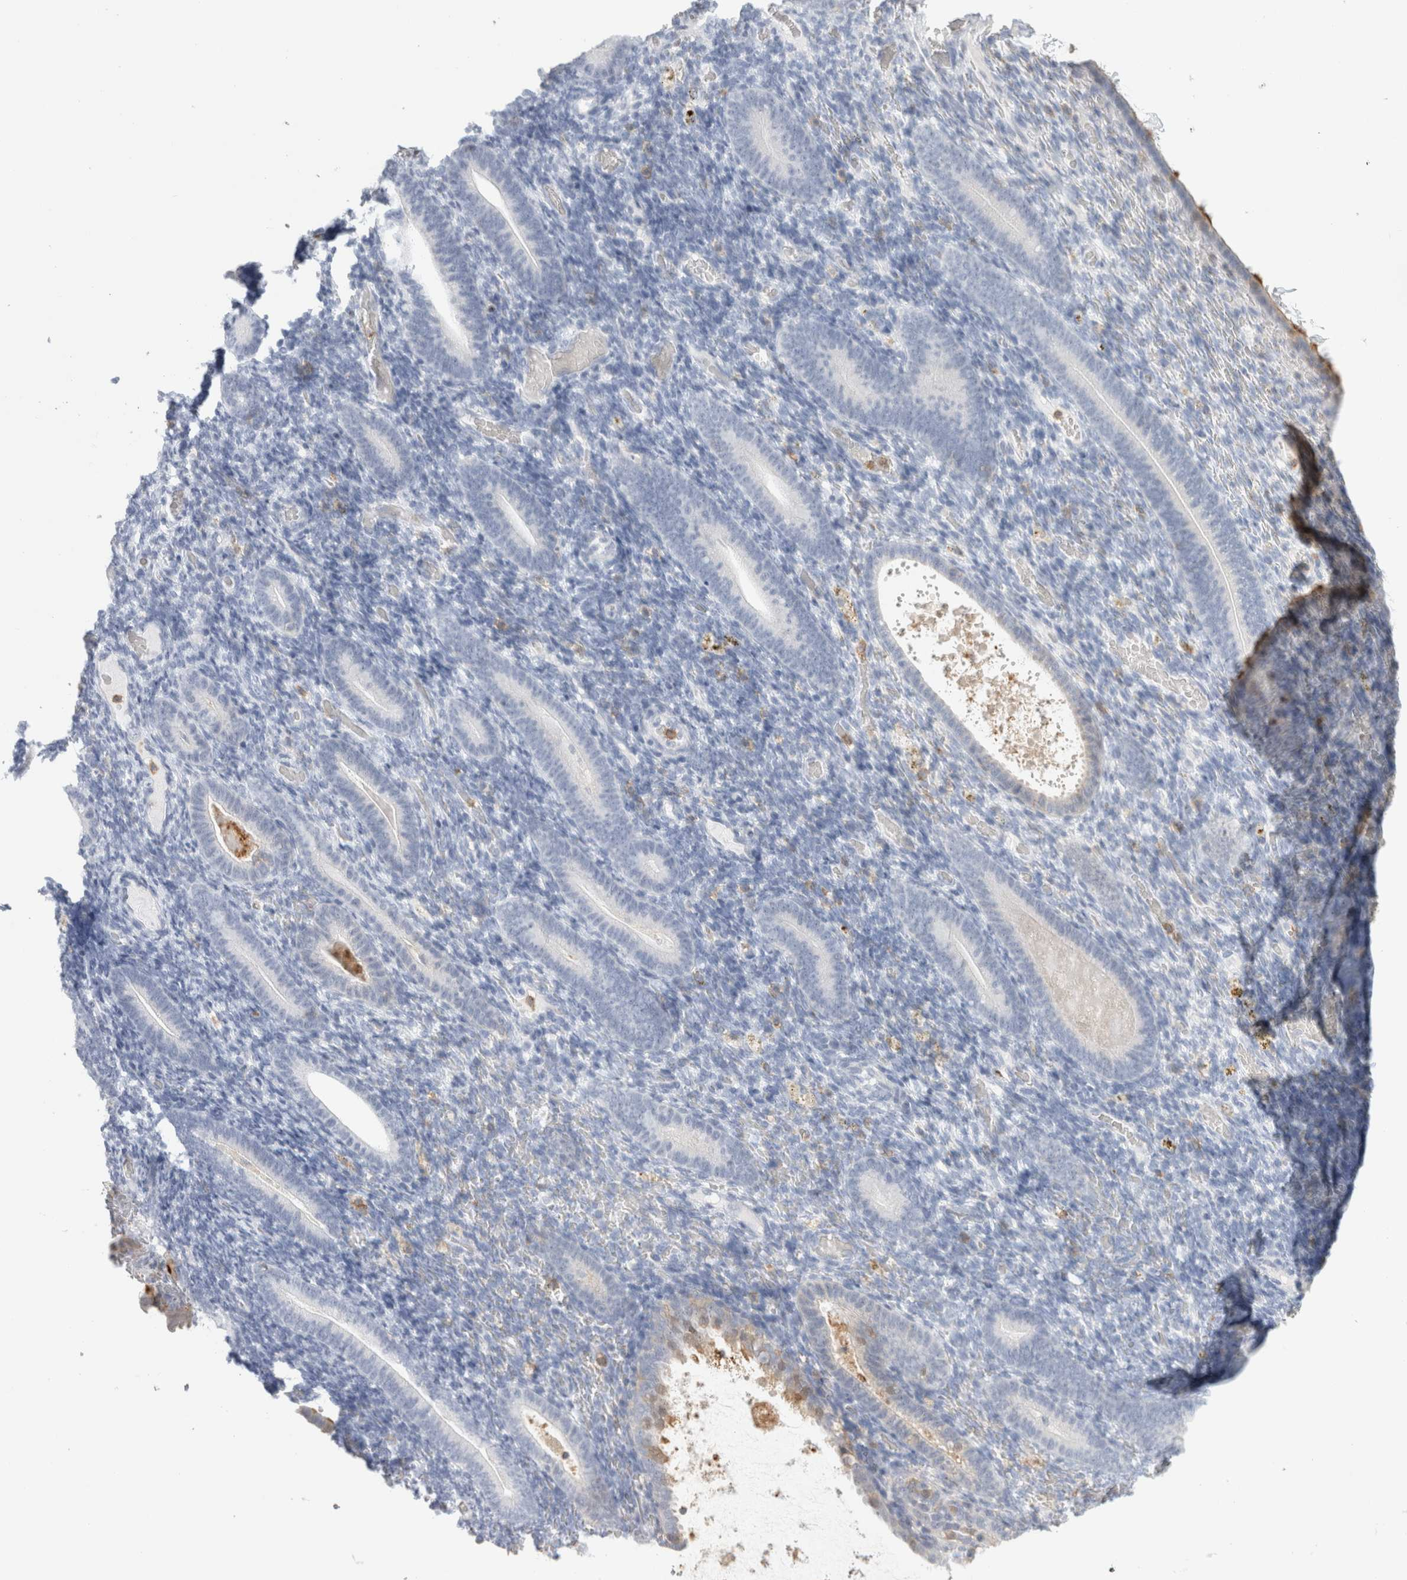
{"staining": {"intensity": "negative", "quantity": "none", "location": "none"}, "tissue": "endometrium", "cell_type": "Cells in endometrial stroma", "image_type": "normal", "snomed": [{"axis": "morphology", "description": "Normal tissue, NOS"}, {"axis": "topography", "description": "Endometrium"}], "caption": "Photomicrograph shows no significant protein staining in cells in endometrial stroma of normal endometrium. Brightfield microscopy of IHC stained with DAB (3,3'-diaminobenzidine) (brown) and hematoxylin (blue), captured at high magnification.", "gene": "P2RY2", "patient": {"sex": "female", "age": 51}}